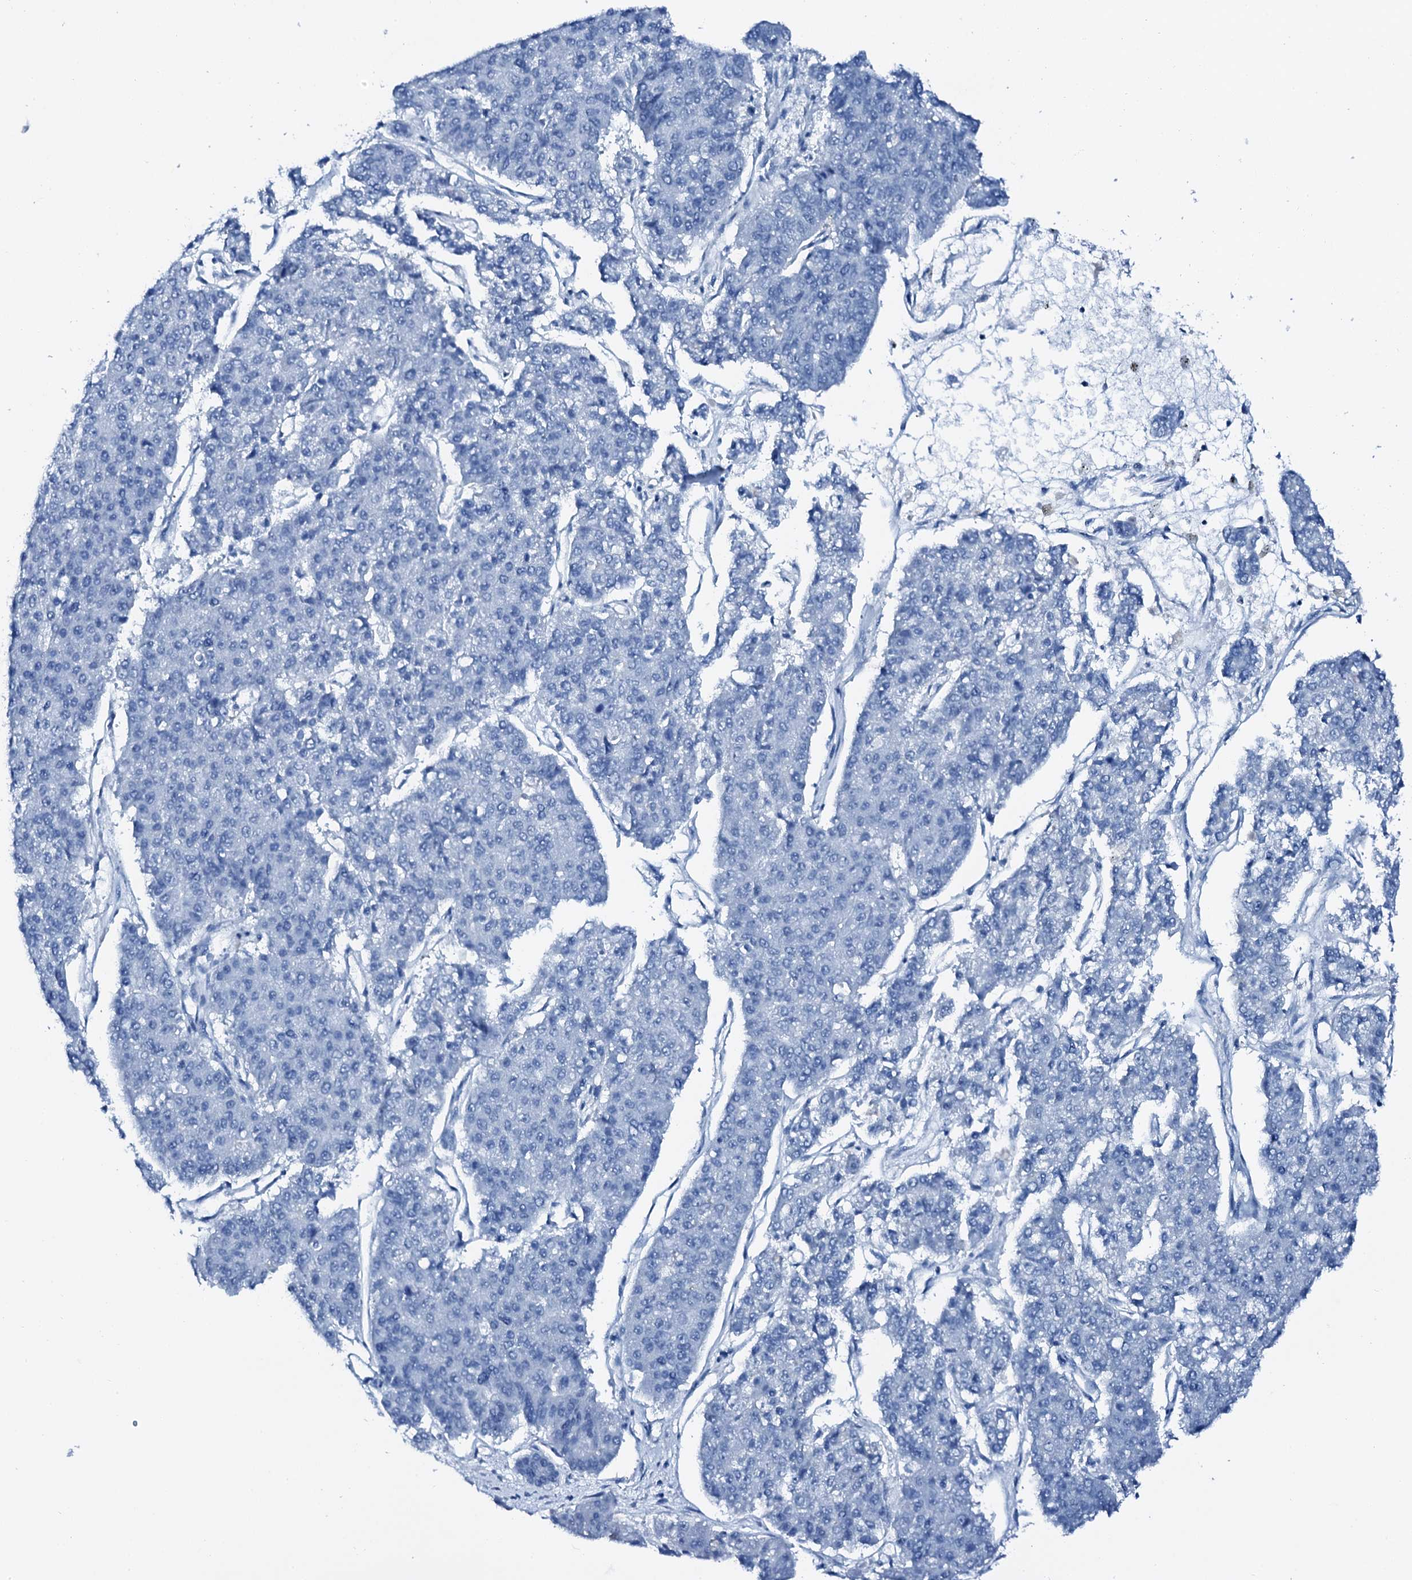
{"staining": {"intensity": "negative", "quantity": "none", "location": "none"}, "tissue": "pancreatic cancer", "cell_type": "Tumor cells", "image_type": "cancer", "snomed": [{"axis": "morphology", "description": "Adenocarcinoma, NOS"}, {"axis": "topography", "description": "Pancreas"}], "caption": "Image shows no protein expression in tumor cells of pancreatic cancer tissue. Nuclei are stained in blue.", "gene": "PTH", "patient": {"sex": "male", "age": 50}}